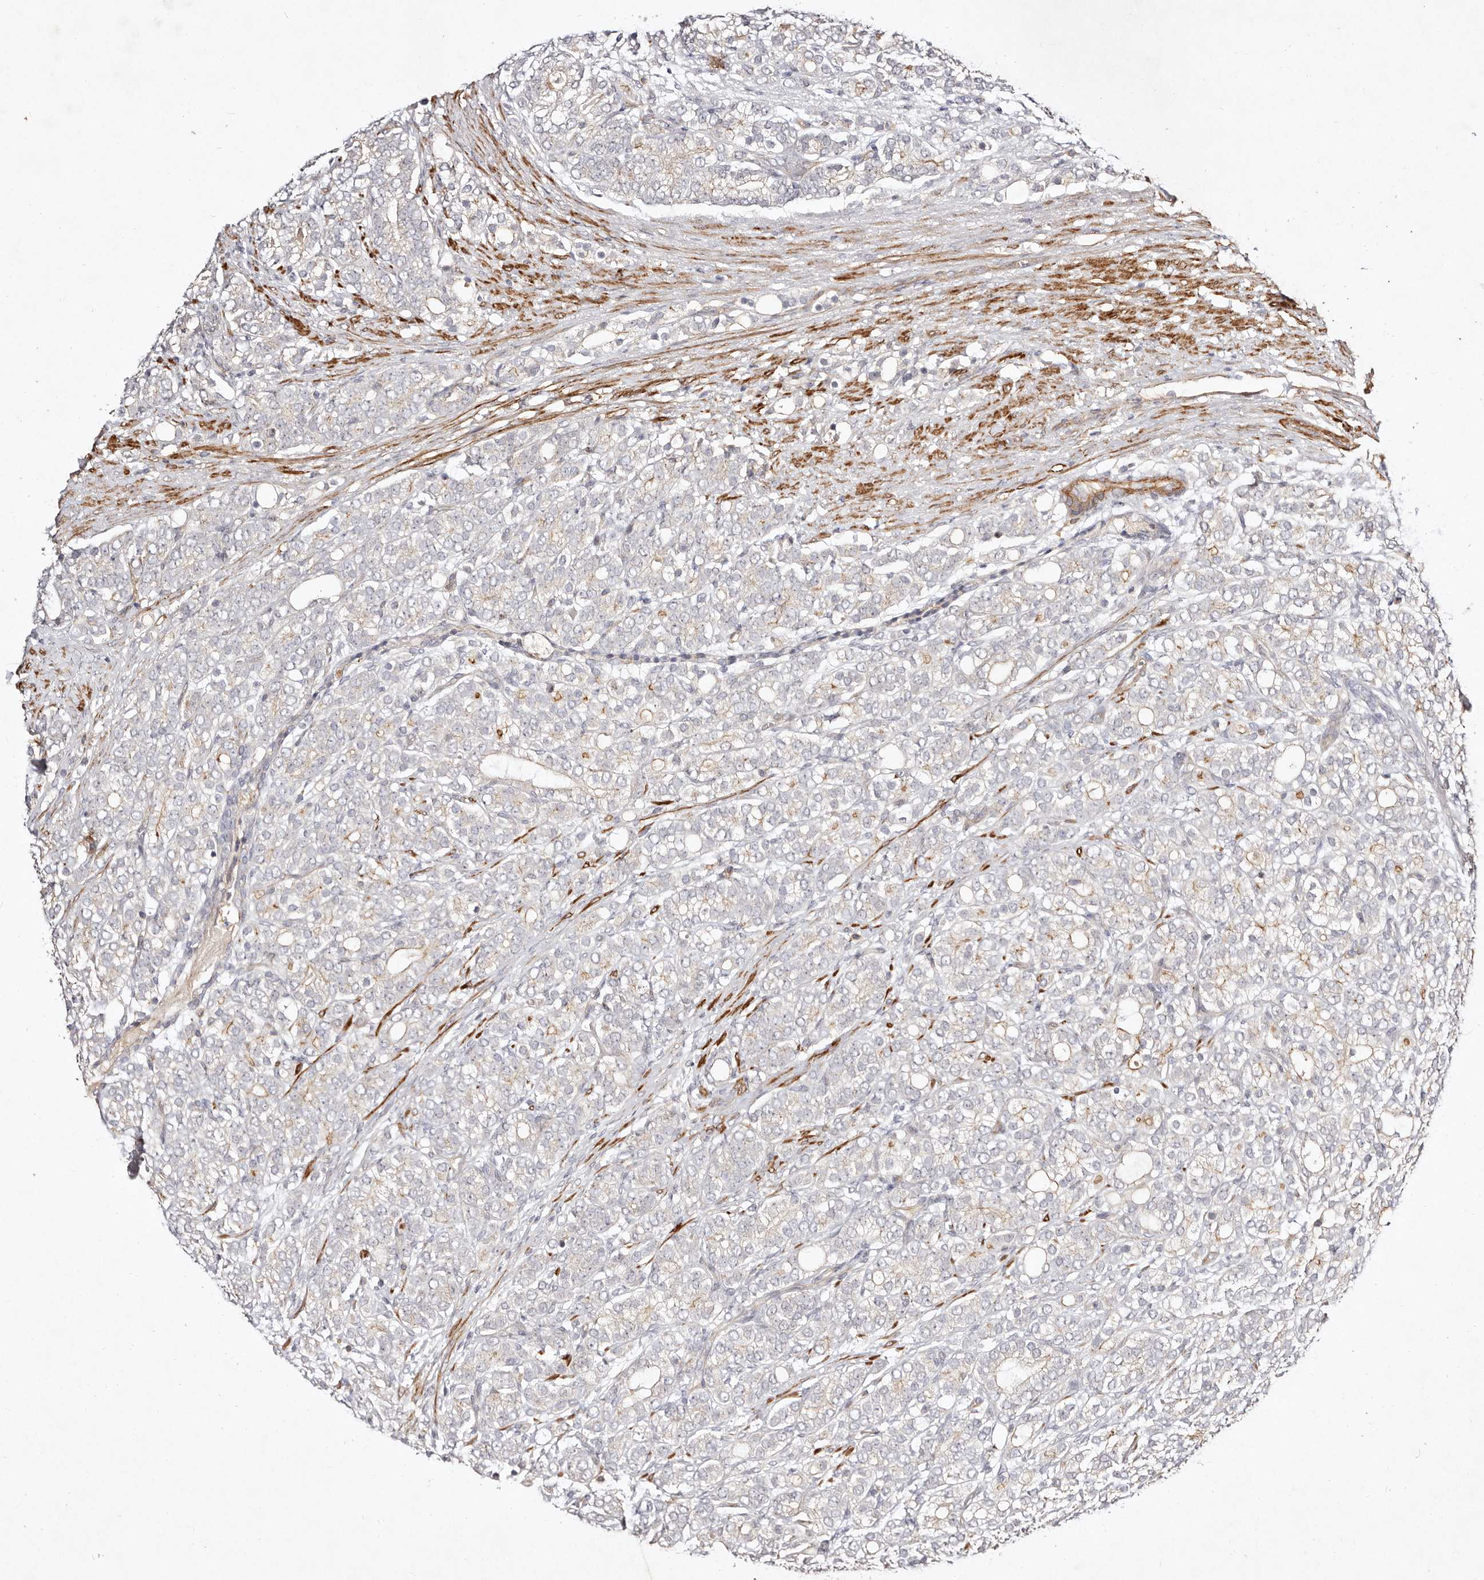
{"staining": {"intensity": "negative", "quantity": "none", "location": "none"}, "tissue": "prostate cancer", "cell_type": "Tumor cells", "image_type": "cancer", "snomed": [{"axis": "morphology", "description": "Adenocarcinoma, High grade"}, {"axis": "topography", "description": "Prostate"}], "caption": "High magnification brightfield microscopy of prostate cancer (high-grade adenocarcinoma) stained with DAB (brown) and counterstained with hematoxylin (blue): tumor cells show no significant staining.", "gene": "MTMR11", "patient": {"sex": "male", "age": 57}}